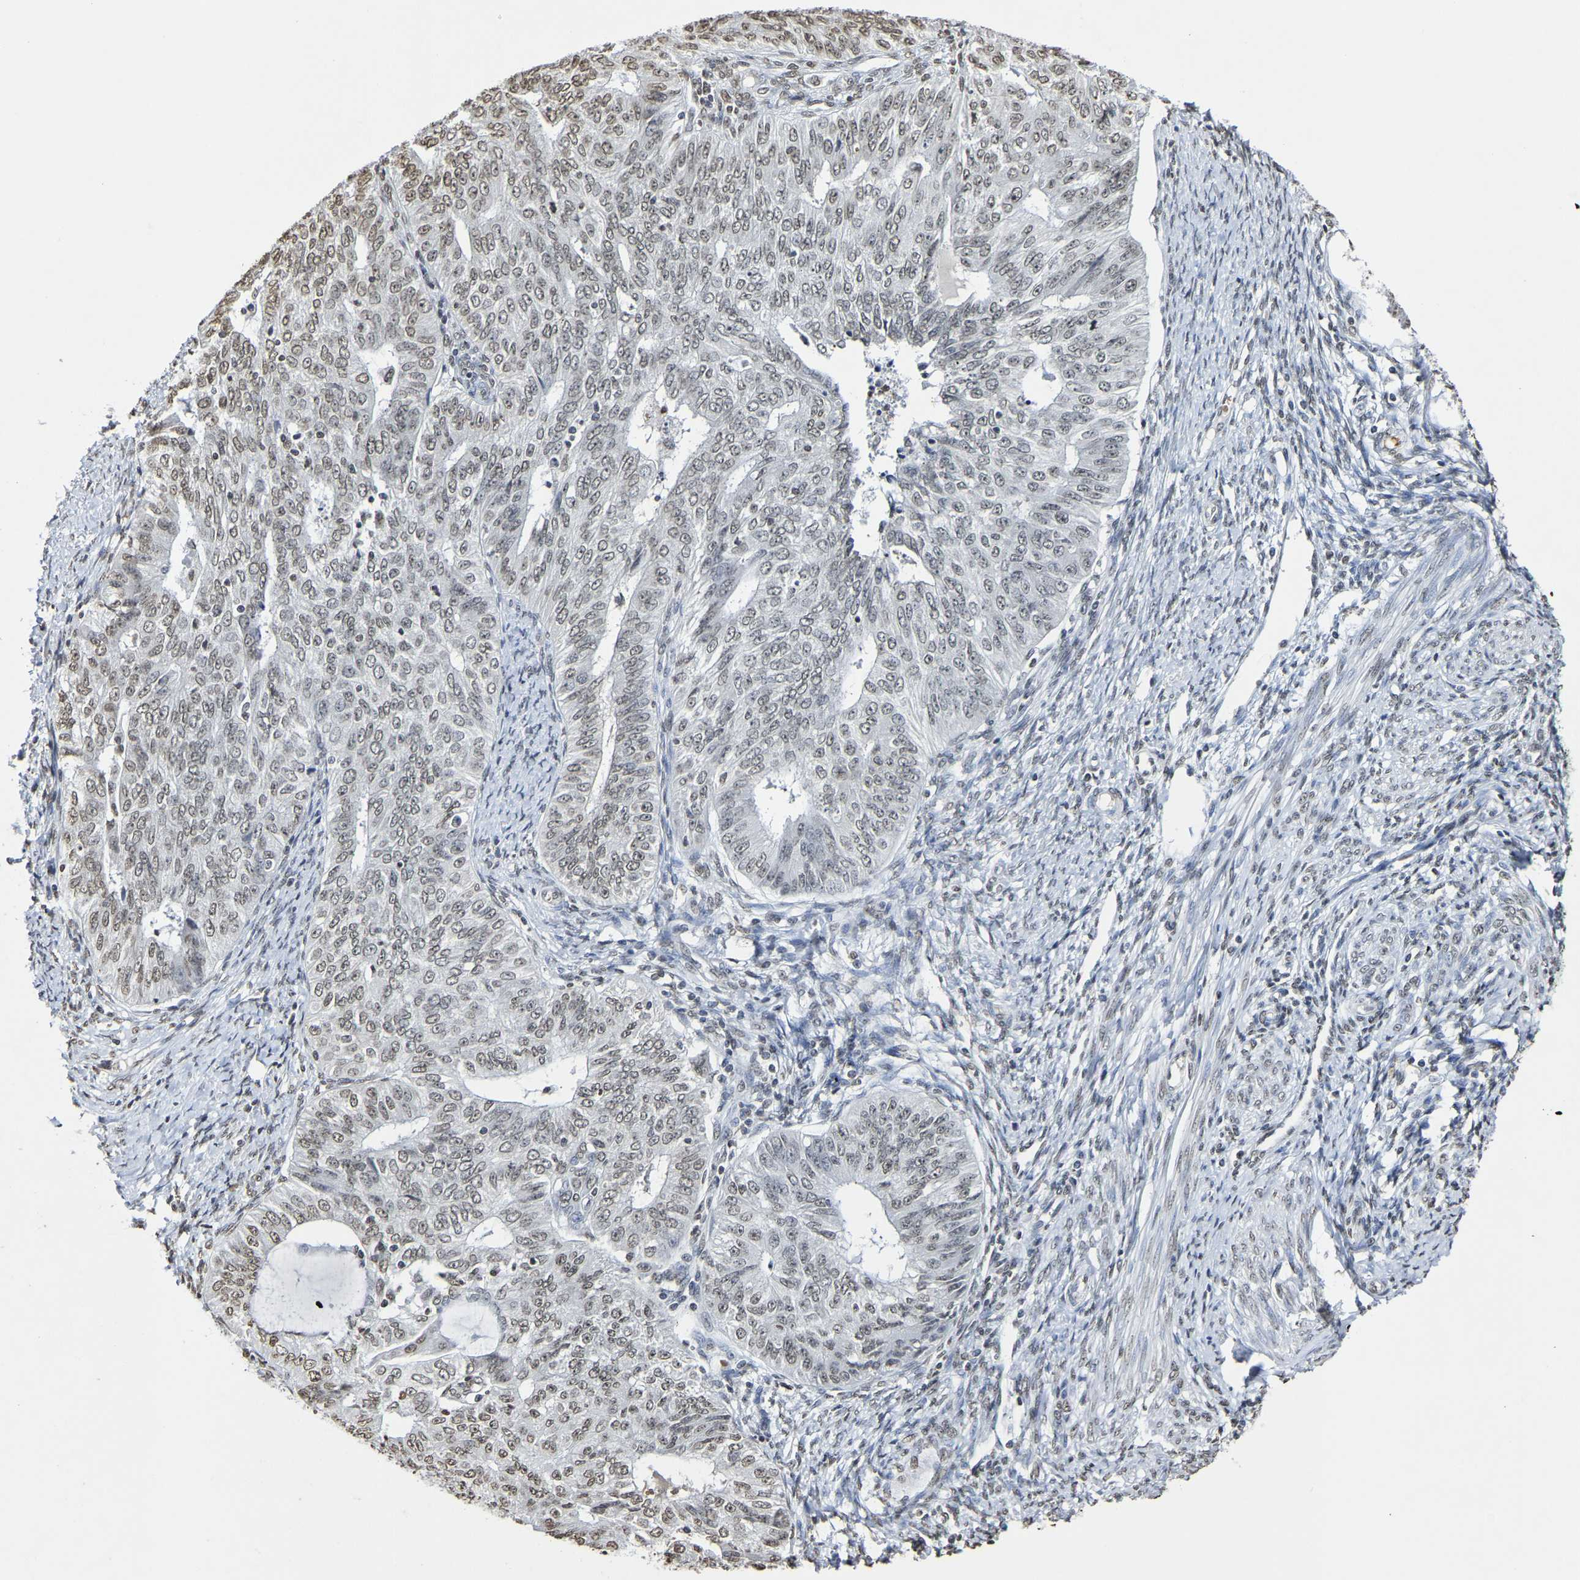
{"staining": {"intensity": "weak", "quantity": "25%-75%", "location": "nuclear"}, "tissue": "endometrial cancer", "cell_type": "Tumor cells", "image_type": "cancer", "snomed": [{"axis": "morphology", "description": "Adenocarcinoma, NOS"}, {"axis": "topography", "description": "Endometrium"}], "caption": "IHC of endometrial adenocarcinoma demonstrates low levels of weak nuclear staining in approximately 25%-75% of tumor cells.", "gene": "ATF4", "patient": {"sex": "female", "age": 32}}